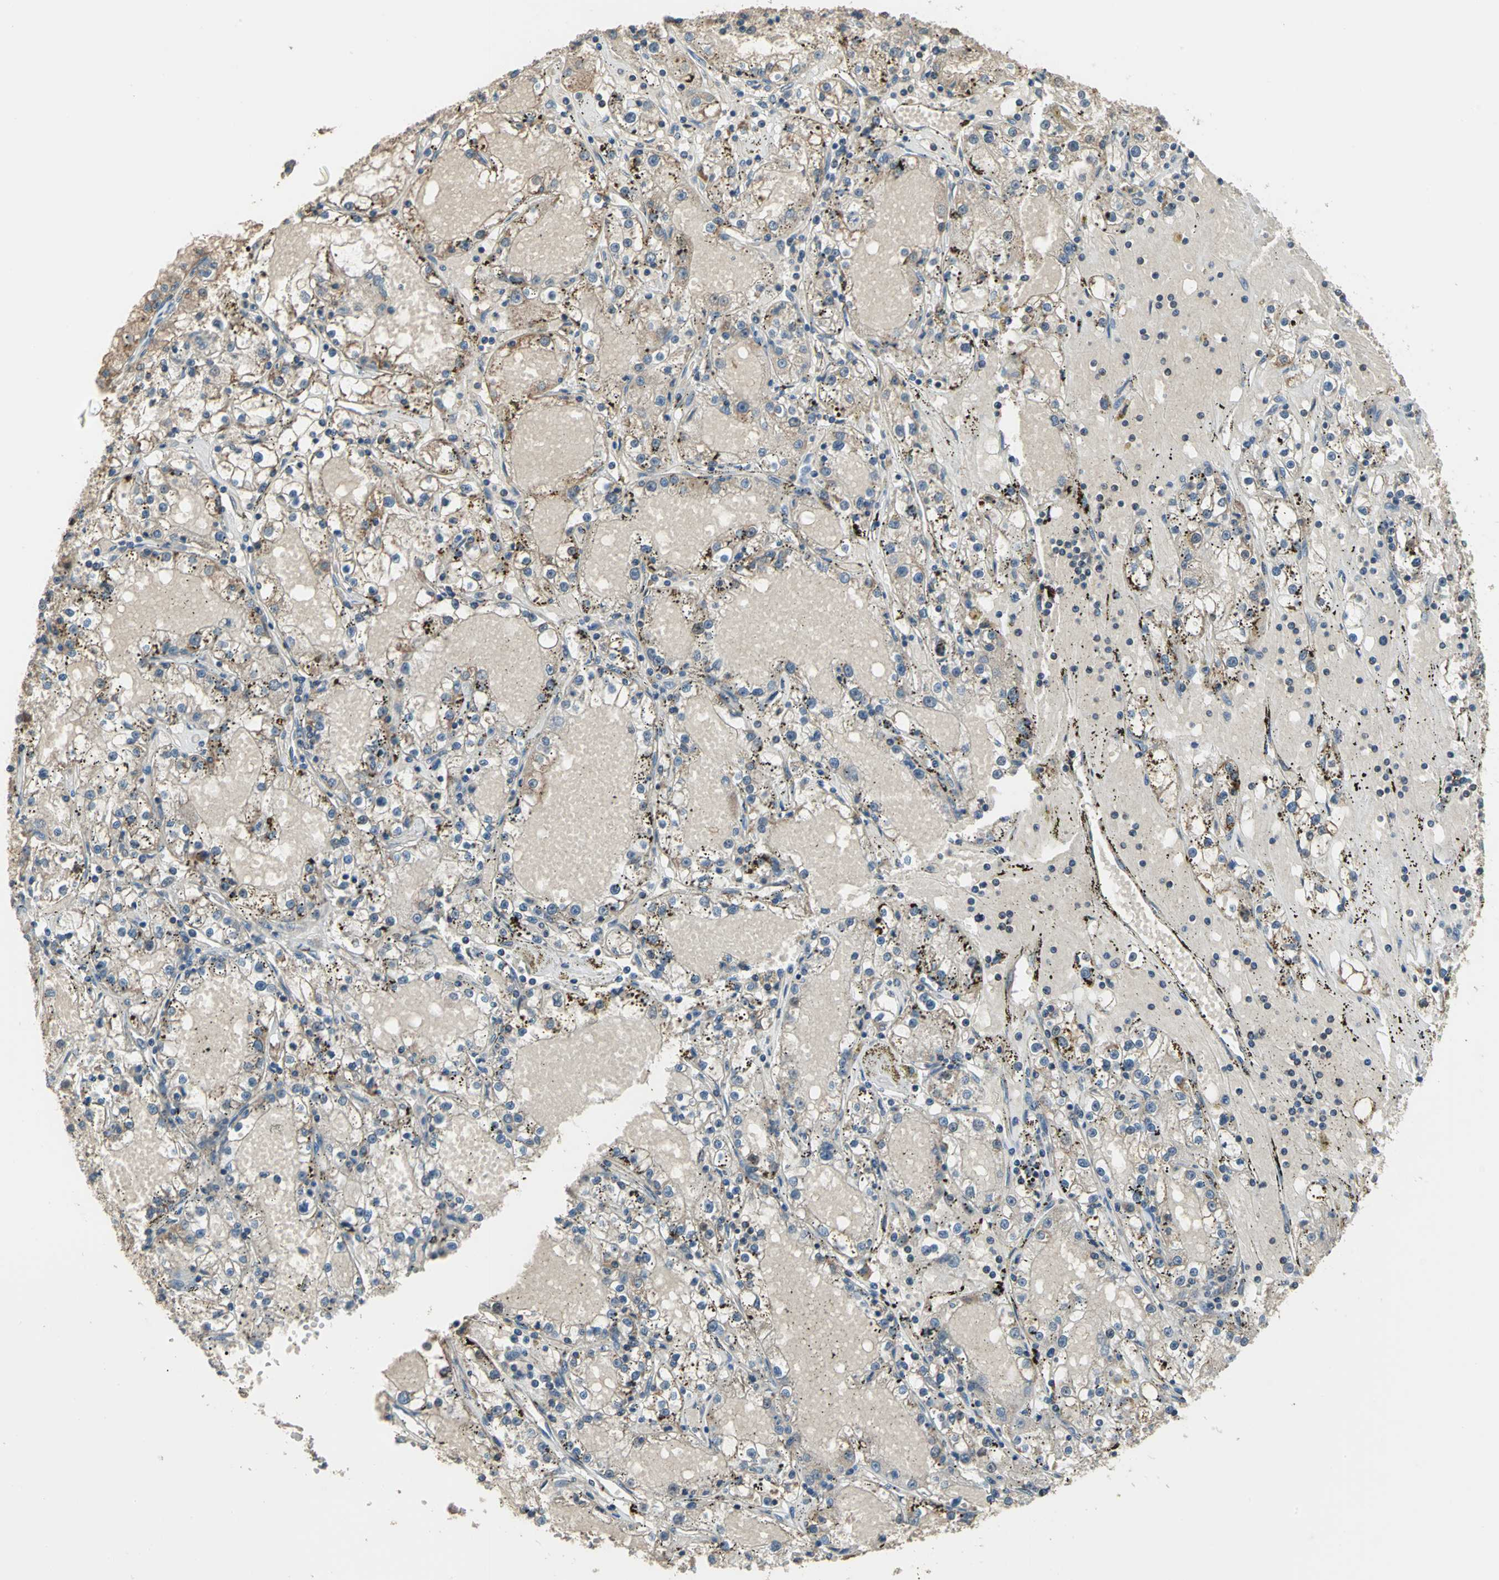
{"staining": {"intensity": "moderate", "quantity": "25%-75%", "location": "cytoplasmic/membranous"}, "tissue": "renal cancer", "cell_type": "Tumor cells", "image_type": "cancer", "snomed": [{"axis": "morphology", "description": "Adenocarcinoma, NOS"}, {"axis": "topography", "description": "Kidney"}], "caption": "Tumor cells show moderate cytoplasmic/membranous positivity in approximately 25%-75% of cells in renal adenocarcinoma.", "gene": "TRAK1", "patient": {"sex": "male", "age": 56}}